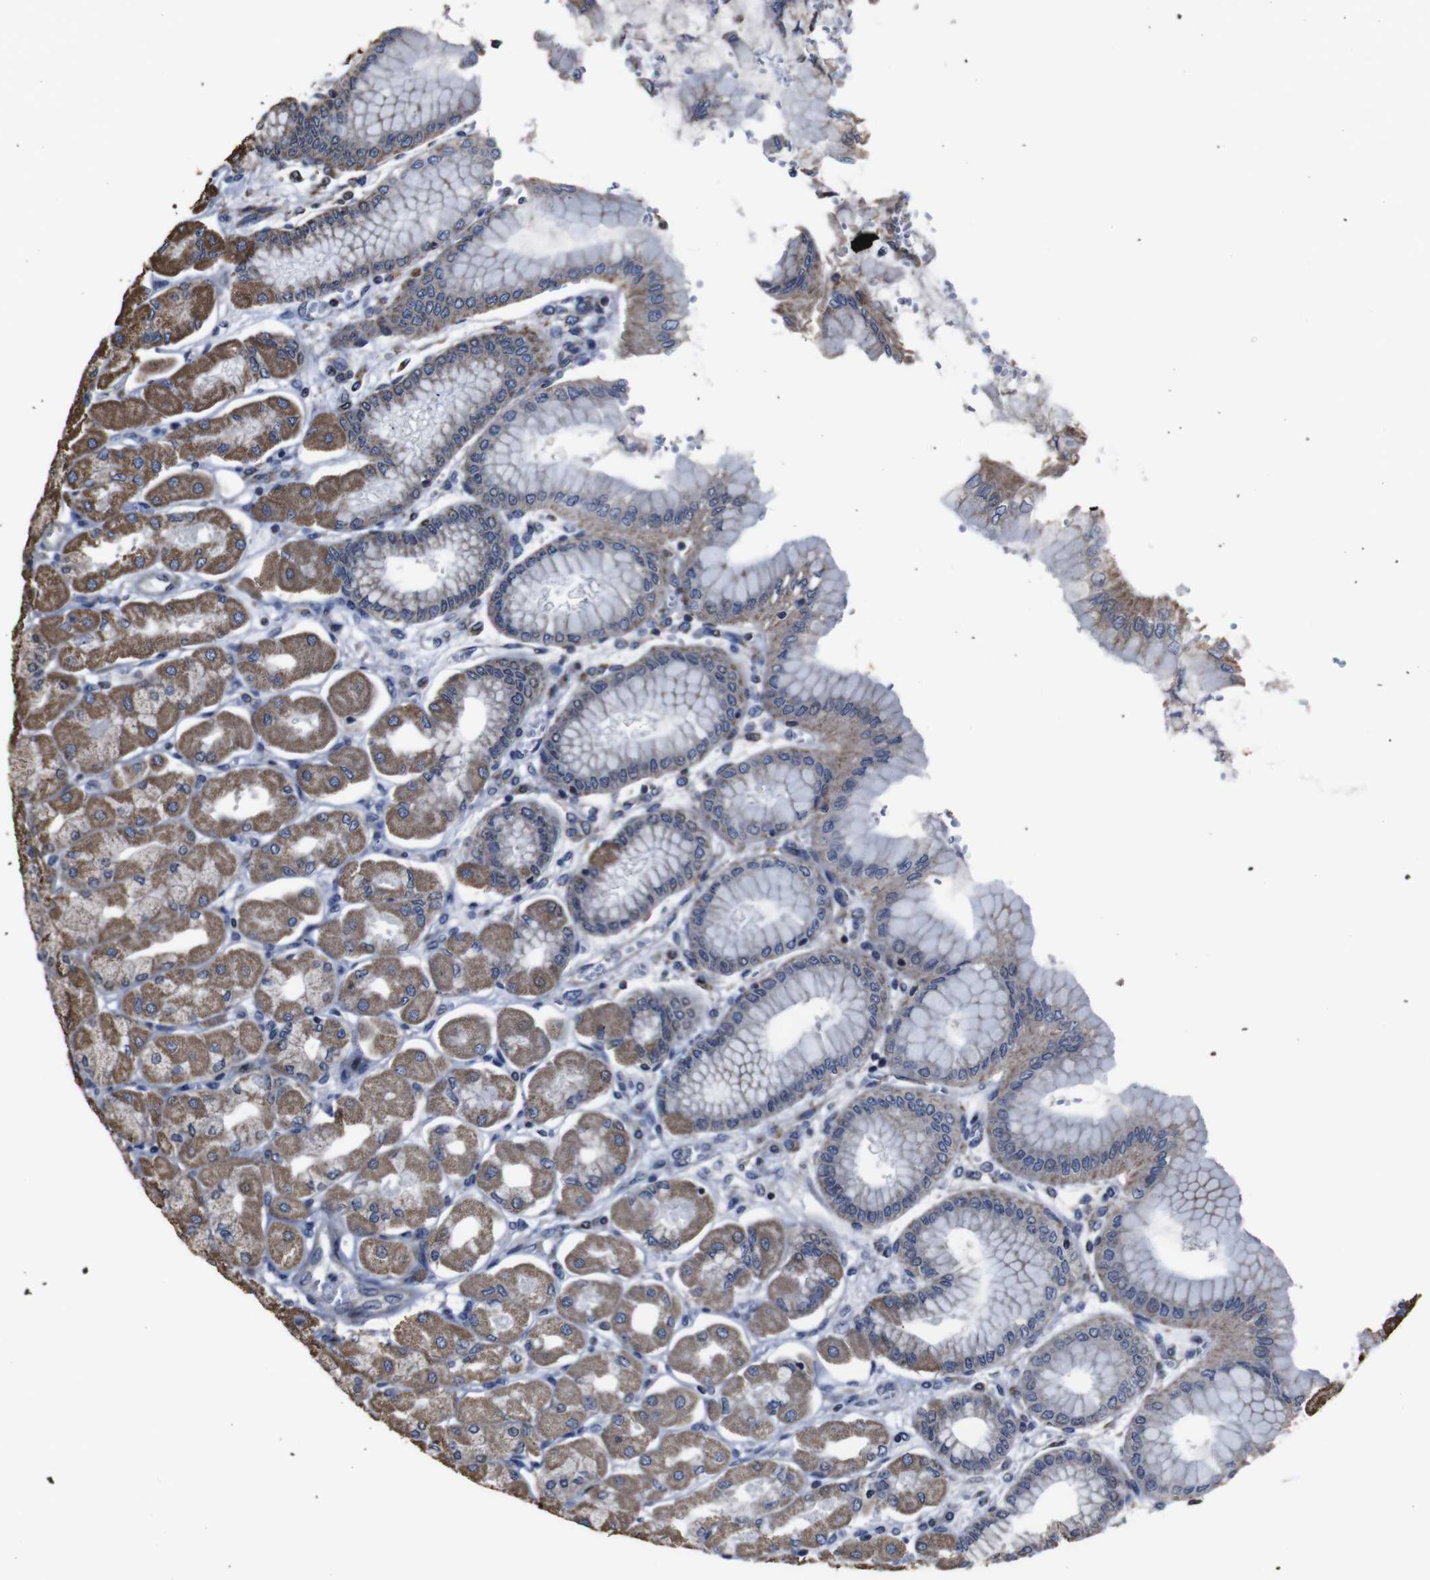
{"staining": {"intensity": "moderate", "quantity": ">75%", "location": "cytoplasmic/membranous"}, "tissue": "stomach", "cell_type": "Glandular cells", "image_type": "normal", "snomed": [{"axis": "morphology", "description": "Normal tissue, NOS"}, {"axis": "topography", "description": "Stomach, upper"}], "caption": "Immunohistochemical staining of normal stomach displays medium levels of moderate cytoplasmic/membranous expression in approximately >75% of glandular cells.", "gene": "SNN", "patient": {"sex": "female", "age": 56}}